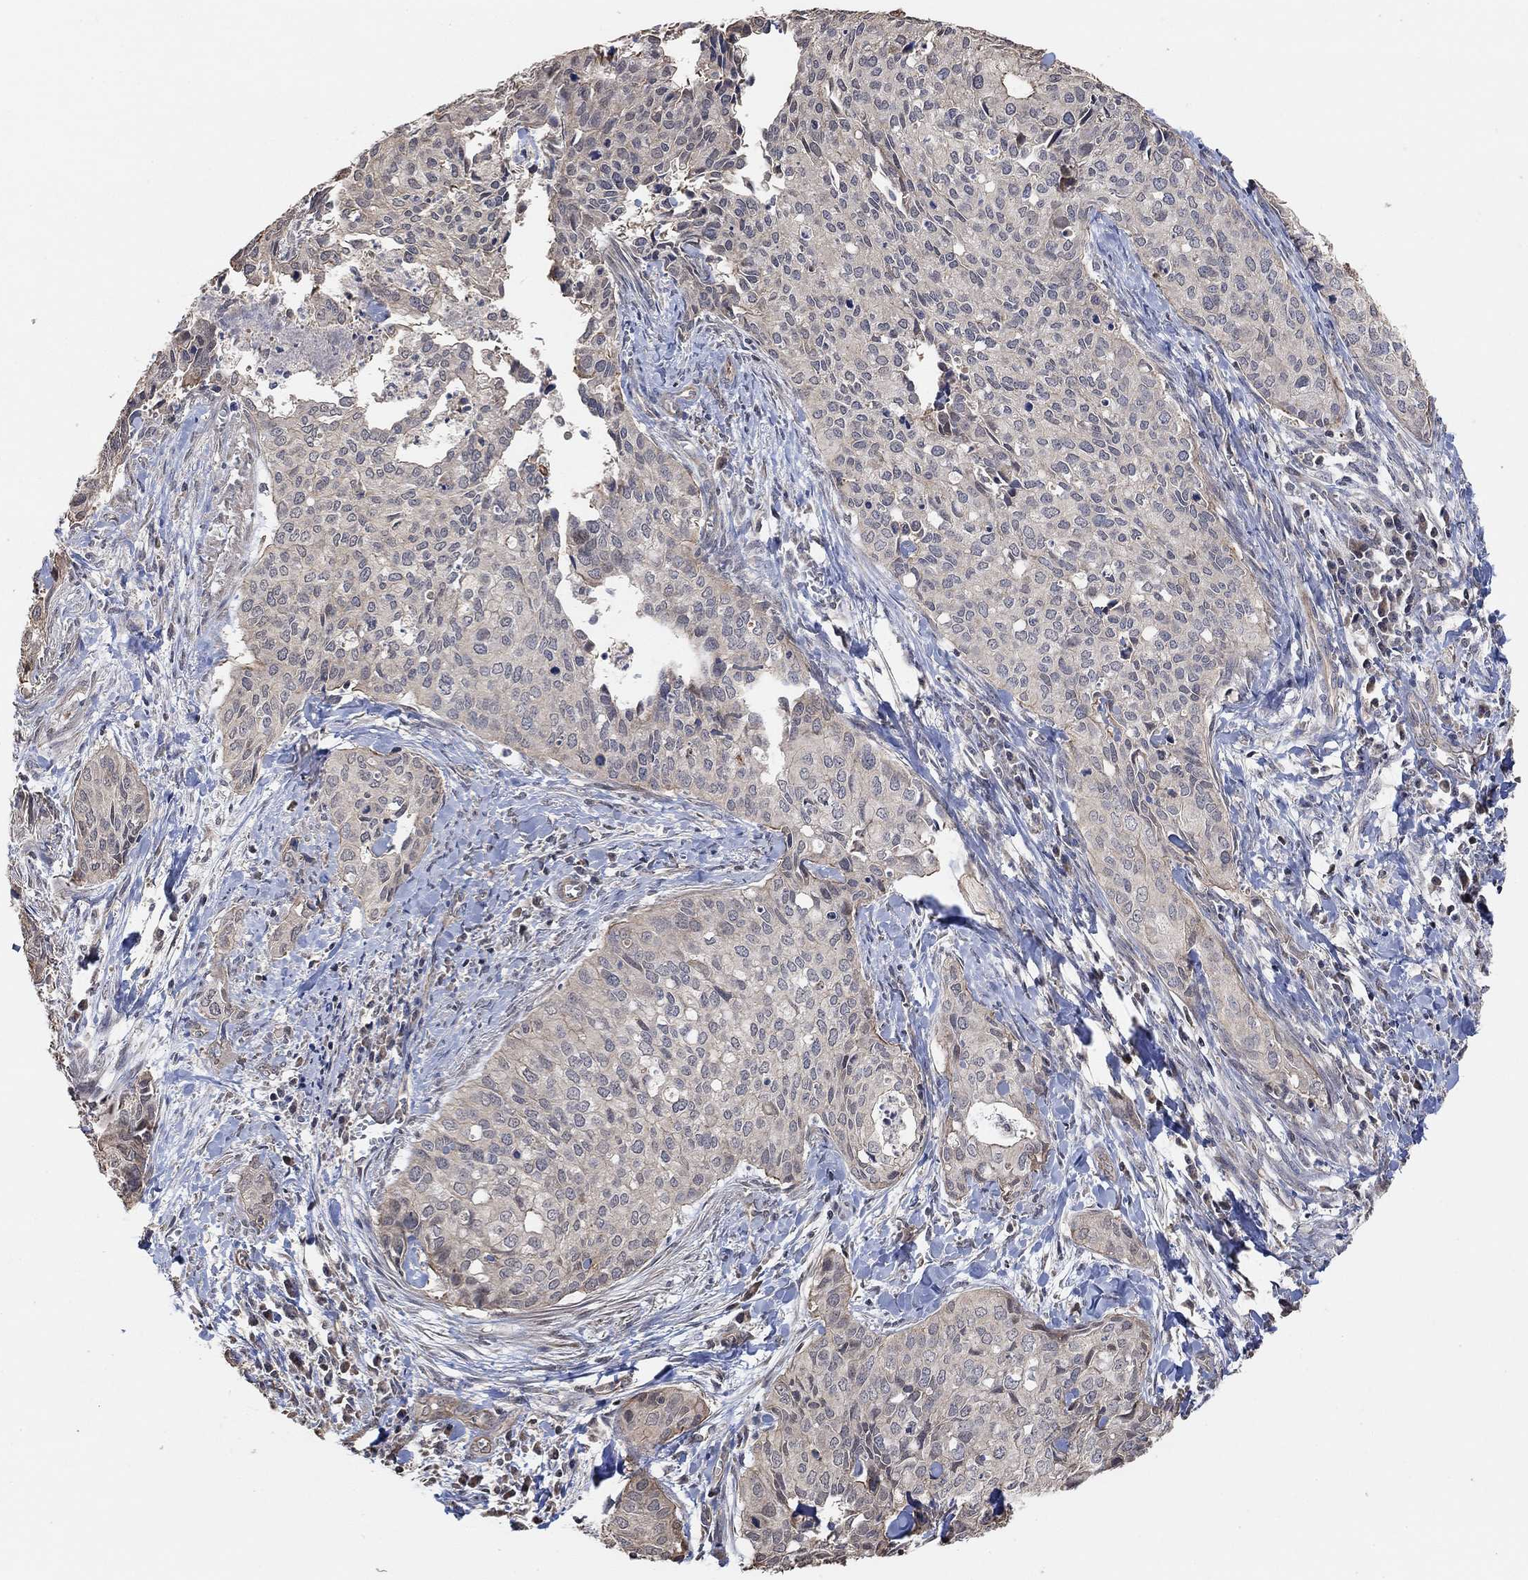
{"staining": {"intensity": "negative", "quantity": "none", "location": "none"}, "tissue": "cervical cancer", "cell_type": "Tumor cells", "image_type": "cancer", "snomed": [{"axis": "morphology", "description": "Squamous cell carcinoma, NOS"}, {"axis": "topography", "description": "Cervix"}], "caption": "Human cervical cancer (squamous cell carcinoma) stained for a protein using immunohistochemistry (IHC) shows no positivity in tumor cells.", "gene": "UNC5B", "patient": {"sex": "female", "age": 29}}